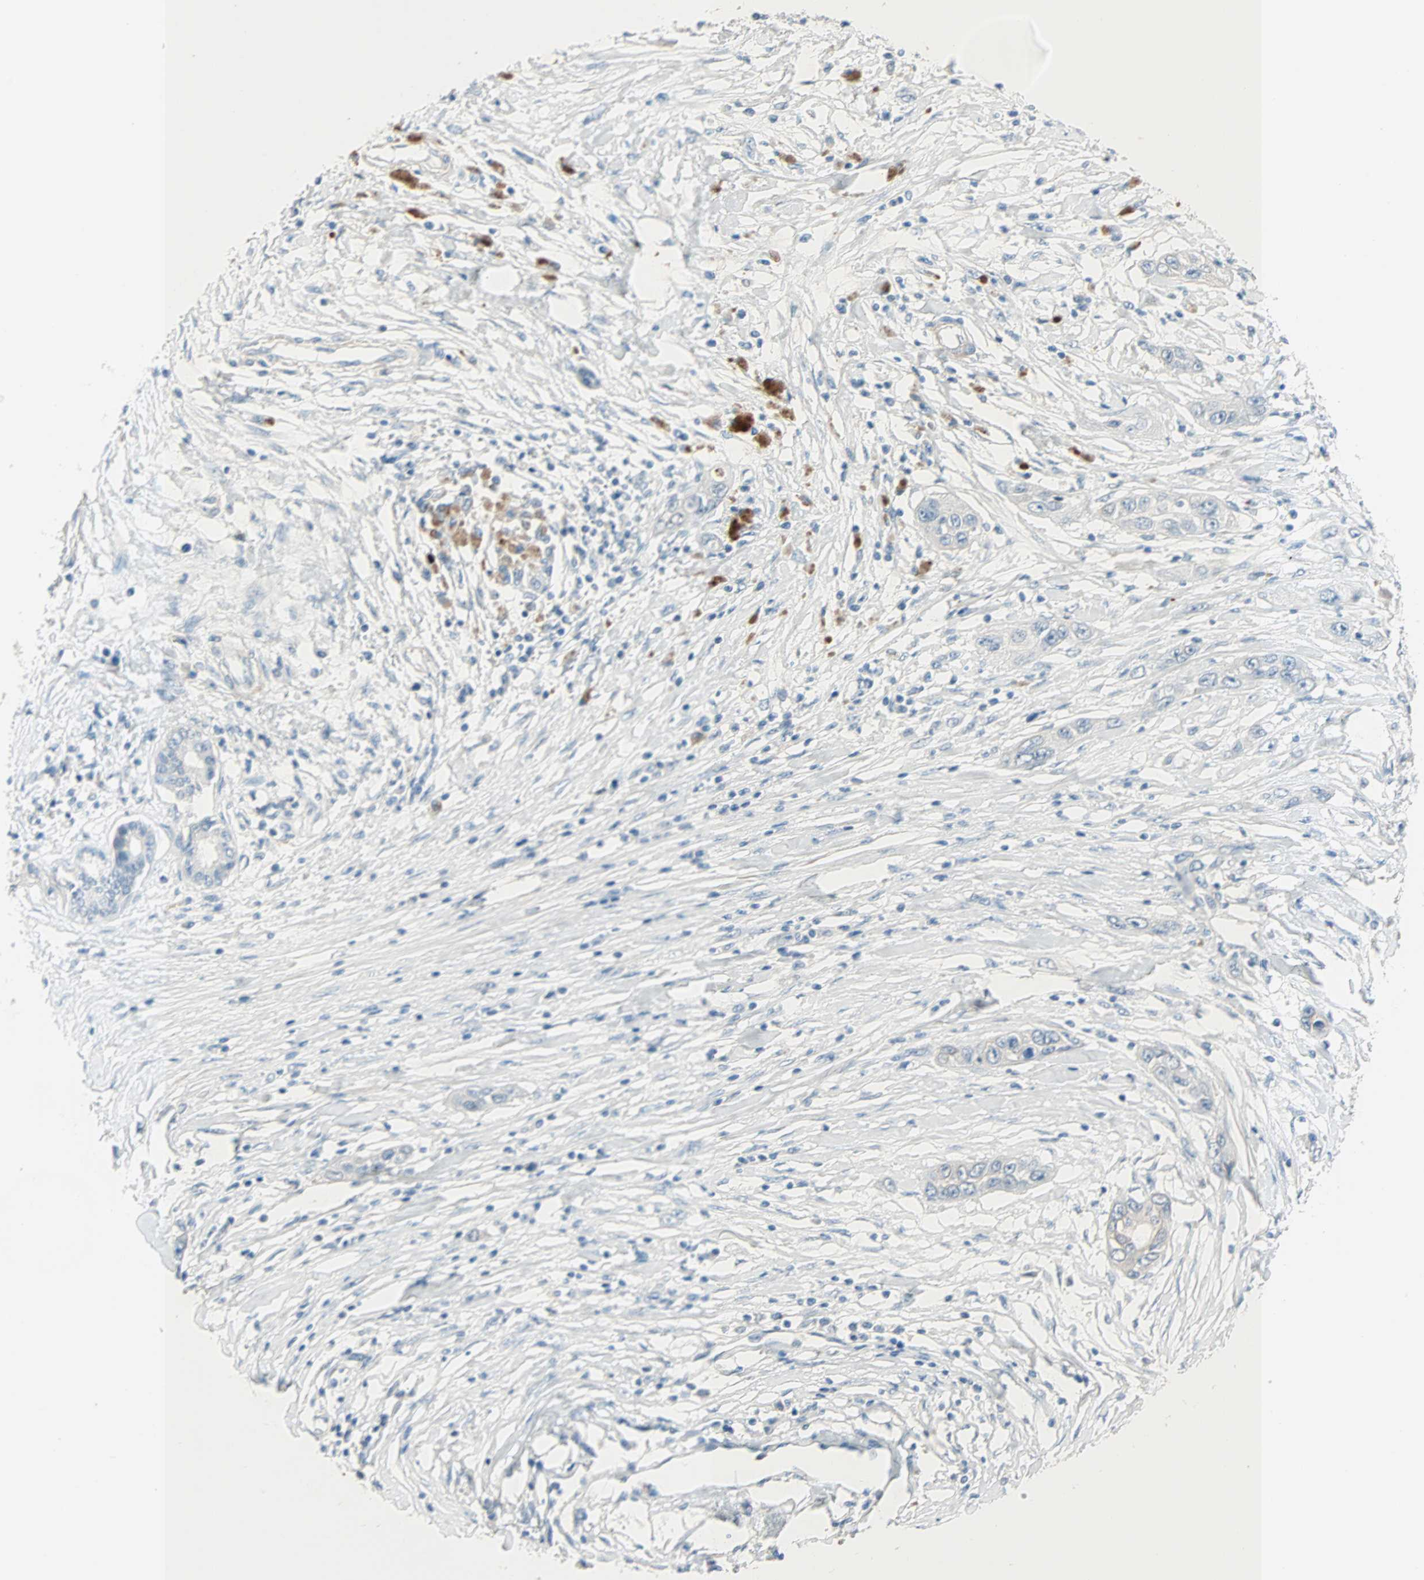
{"staining": {"intensity": "negative", "quantity": "none", "location": "none"}, "tissue": "pancreatic cancer", "cell_type": "Tumor cells", "image_type": "cancer", "snomed": [{"axis": "morphology", "description": "Adenocarcinoma, NOS"}, {"axis": "topography", "description": "Pancreas"}], "caption": "Tumor cells are negative for protein expression in human pancreatic cancer.", "gene": "ACVRL1", "patient": {"sex": "female", "age": 70}}